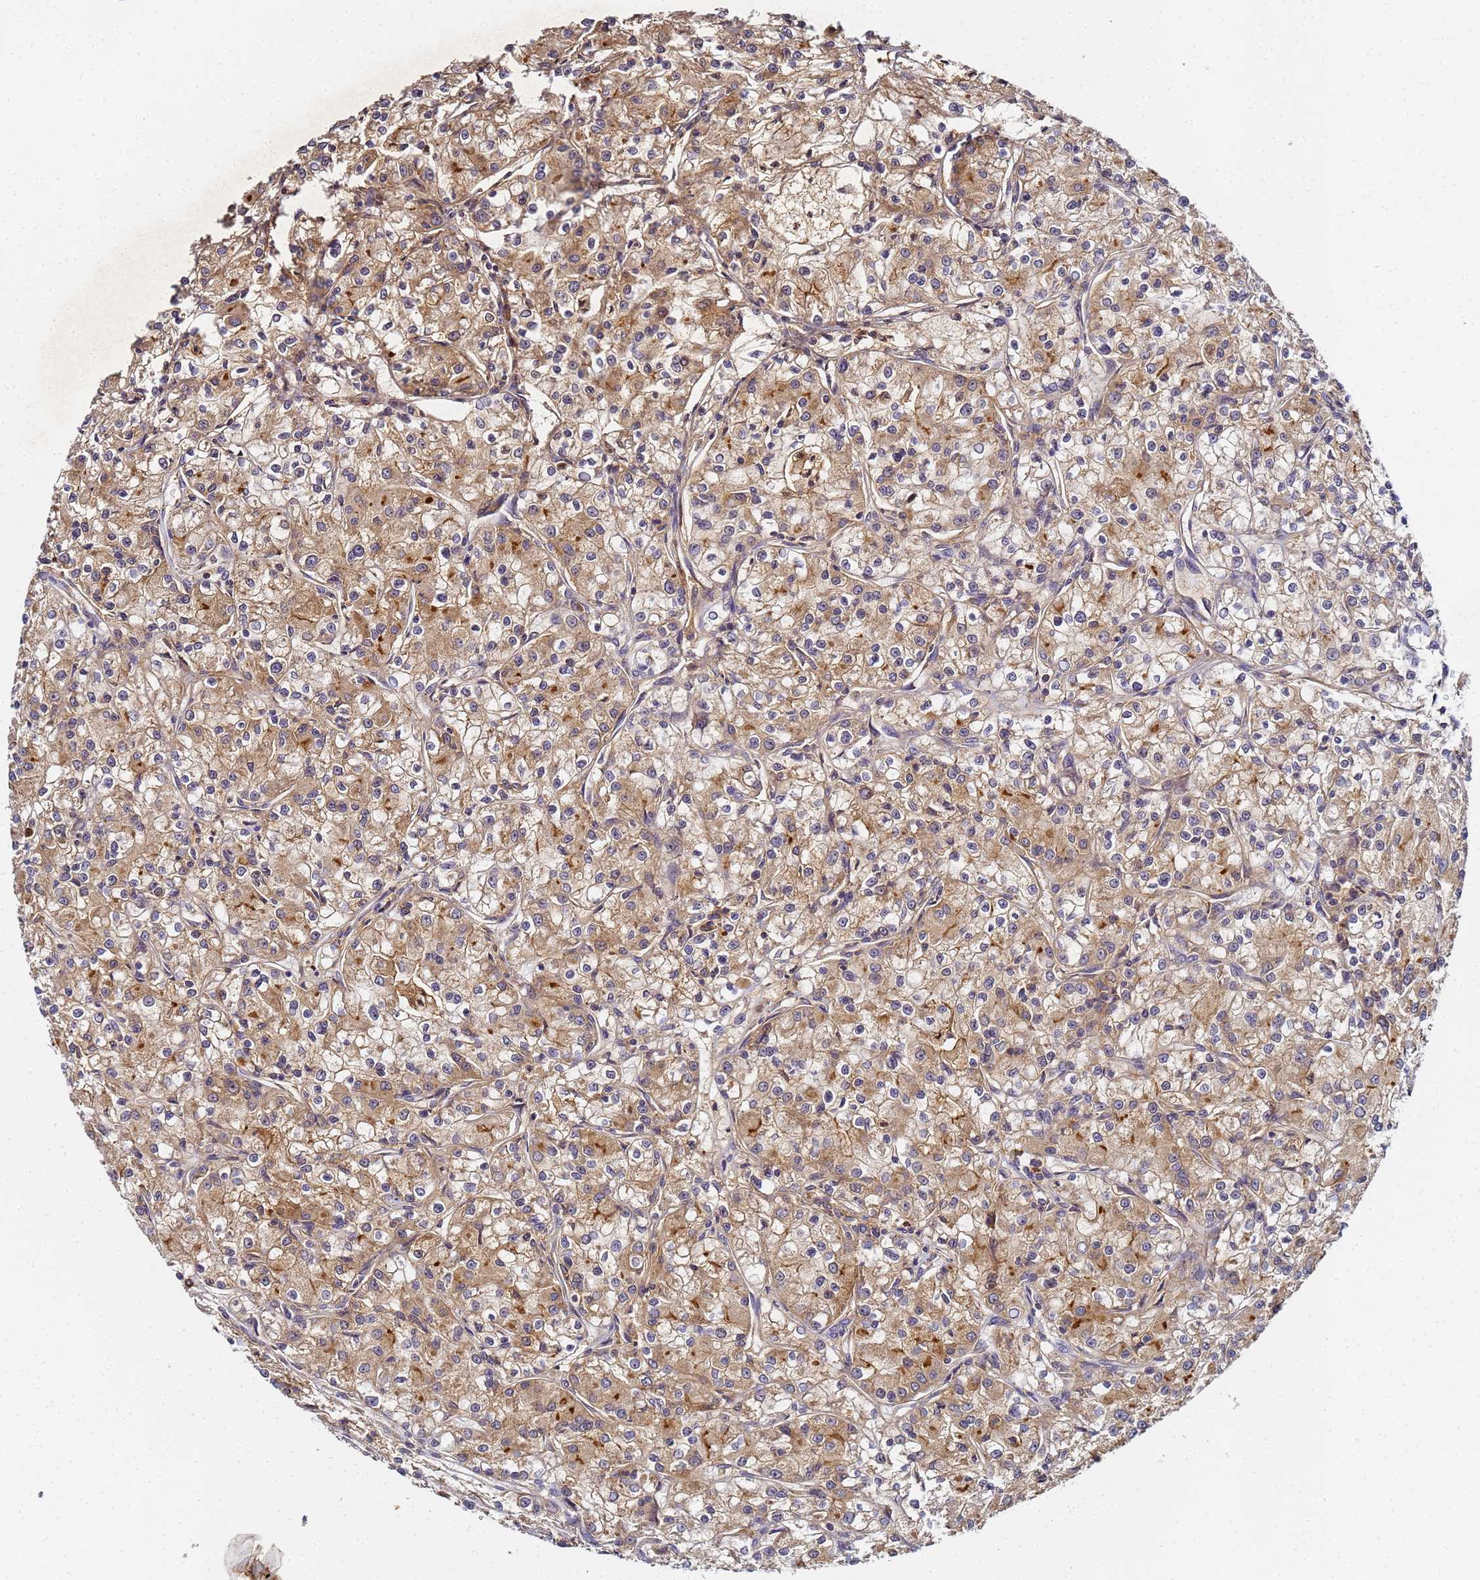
{"staining": {"intensity": "moderate", "quantity": ">75%", "location": "cytoplasmic/membranous"}, "tissue": "renal cancer", "cell_type": "Tumor cells", "image_type": "cancer", "snomed": [{"axis": "morphology", "description": "Adenocarcinoma, NOS"}, {"axis": "topography", "description": "Kidney"}], "caption": "This micrograph demonstrates renal cancer (adenocarcinoma) stained with immunohistochemistry (IHC) to label a protein in brown. The cytoplasmic/membranous of tumor cells show moderate positivity for the protein. Nuclei are counter-stained blue.", "gene": "LRRC69", "patient": {"sex": "female", "age": 59}}